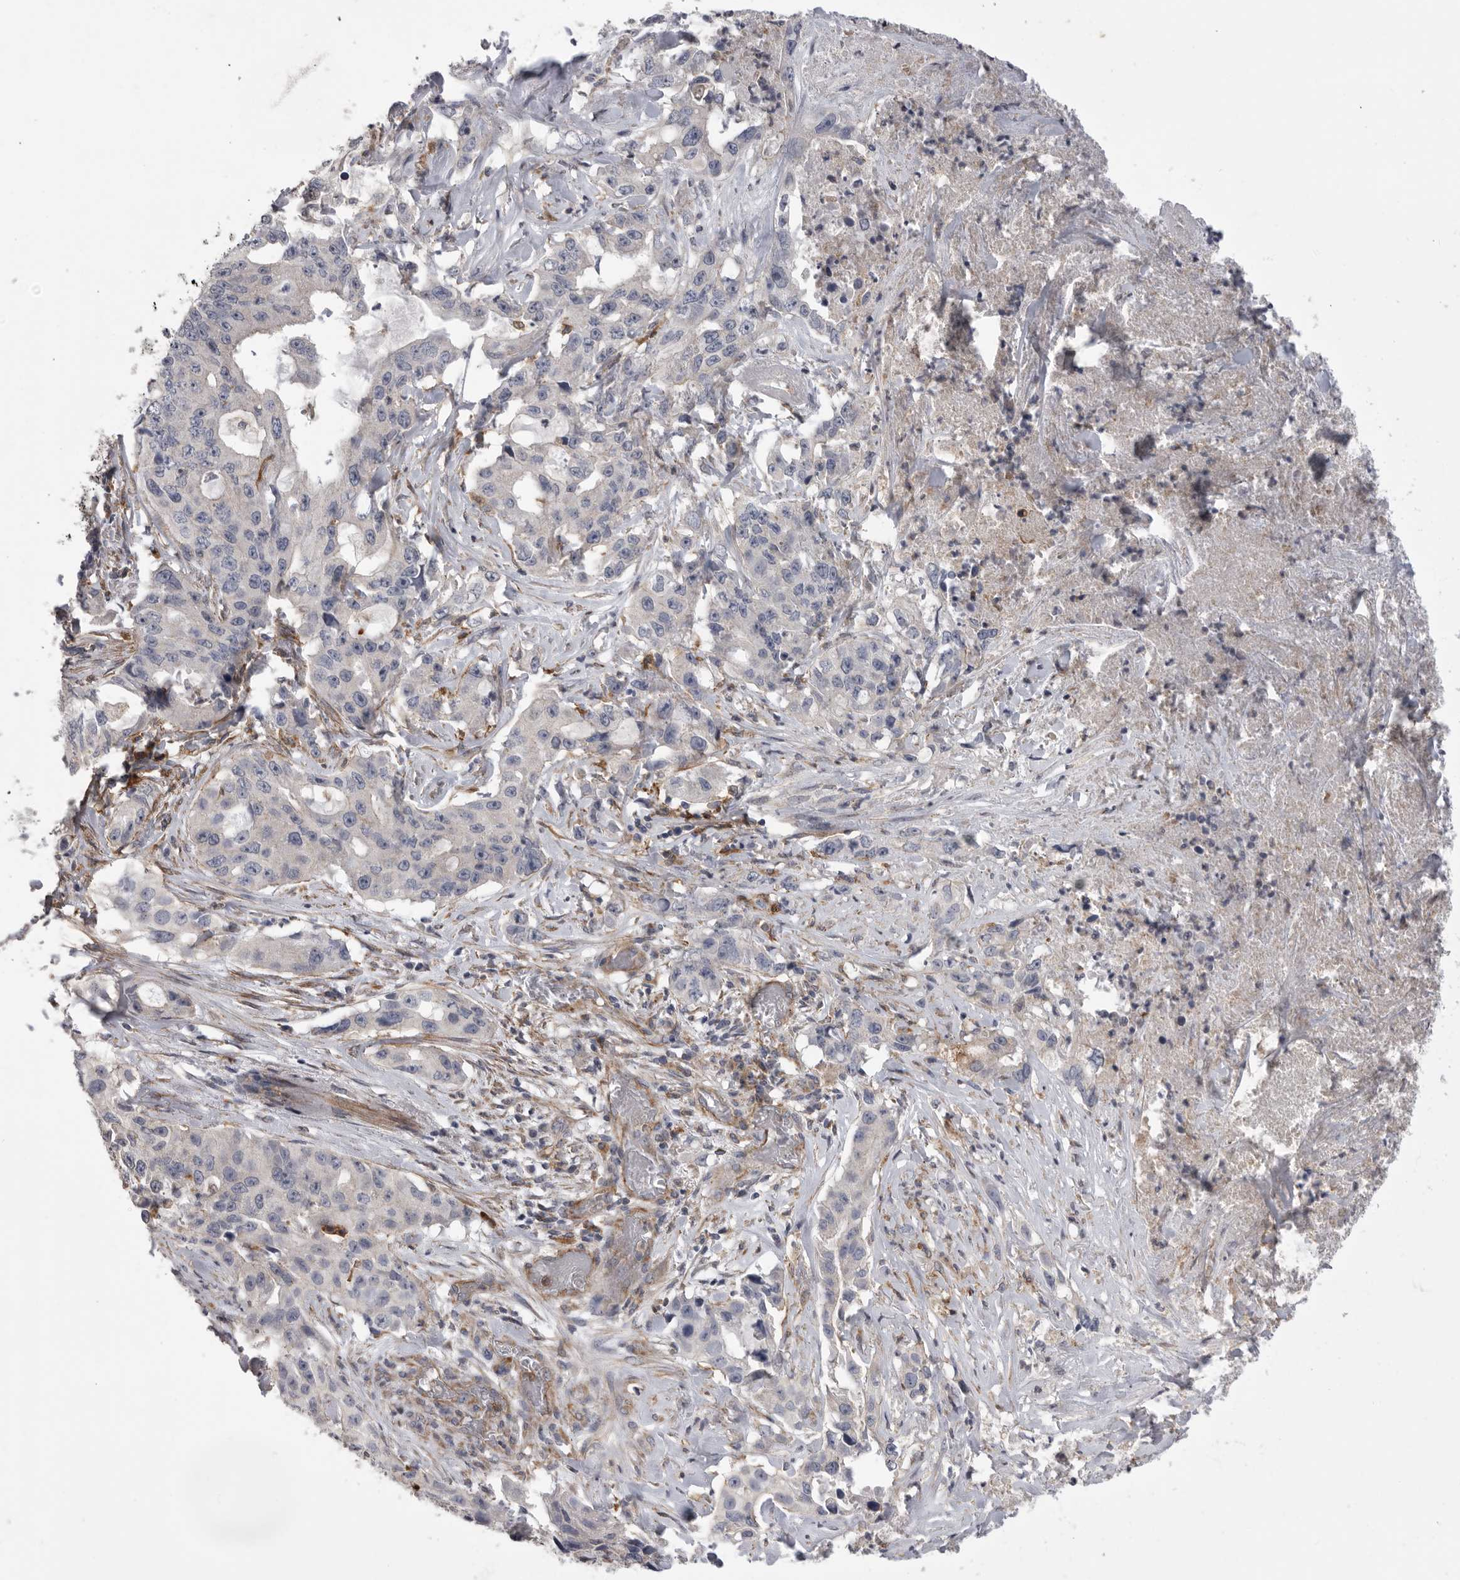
{"staining": {"intensity": "negative", "quantity": "none", "location": "none"}, "tissue": "lung cancer", "cell_type": "Tumor cells", "image_type": "cancer", "snomed": [{"axis": "morphology", "description": "Adenocarcinoma, NOS"}, {"axis": "topography", "description": "Lung"}], "caption": "This is an IHC micrograph of human lung cancer (adenocarcinoma). There is no positivity in tumor cells.", "gene": "SIGLEC10", "patient": {"sex": "female", "age": 51}}